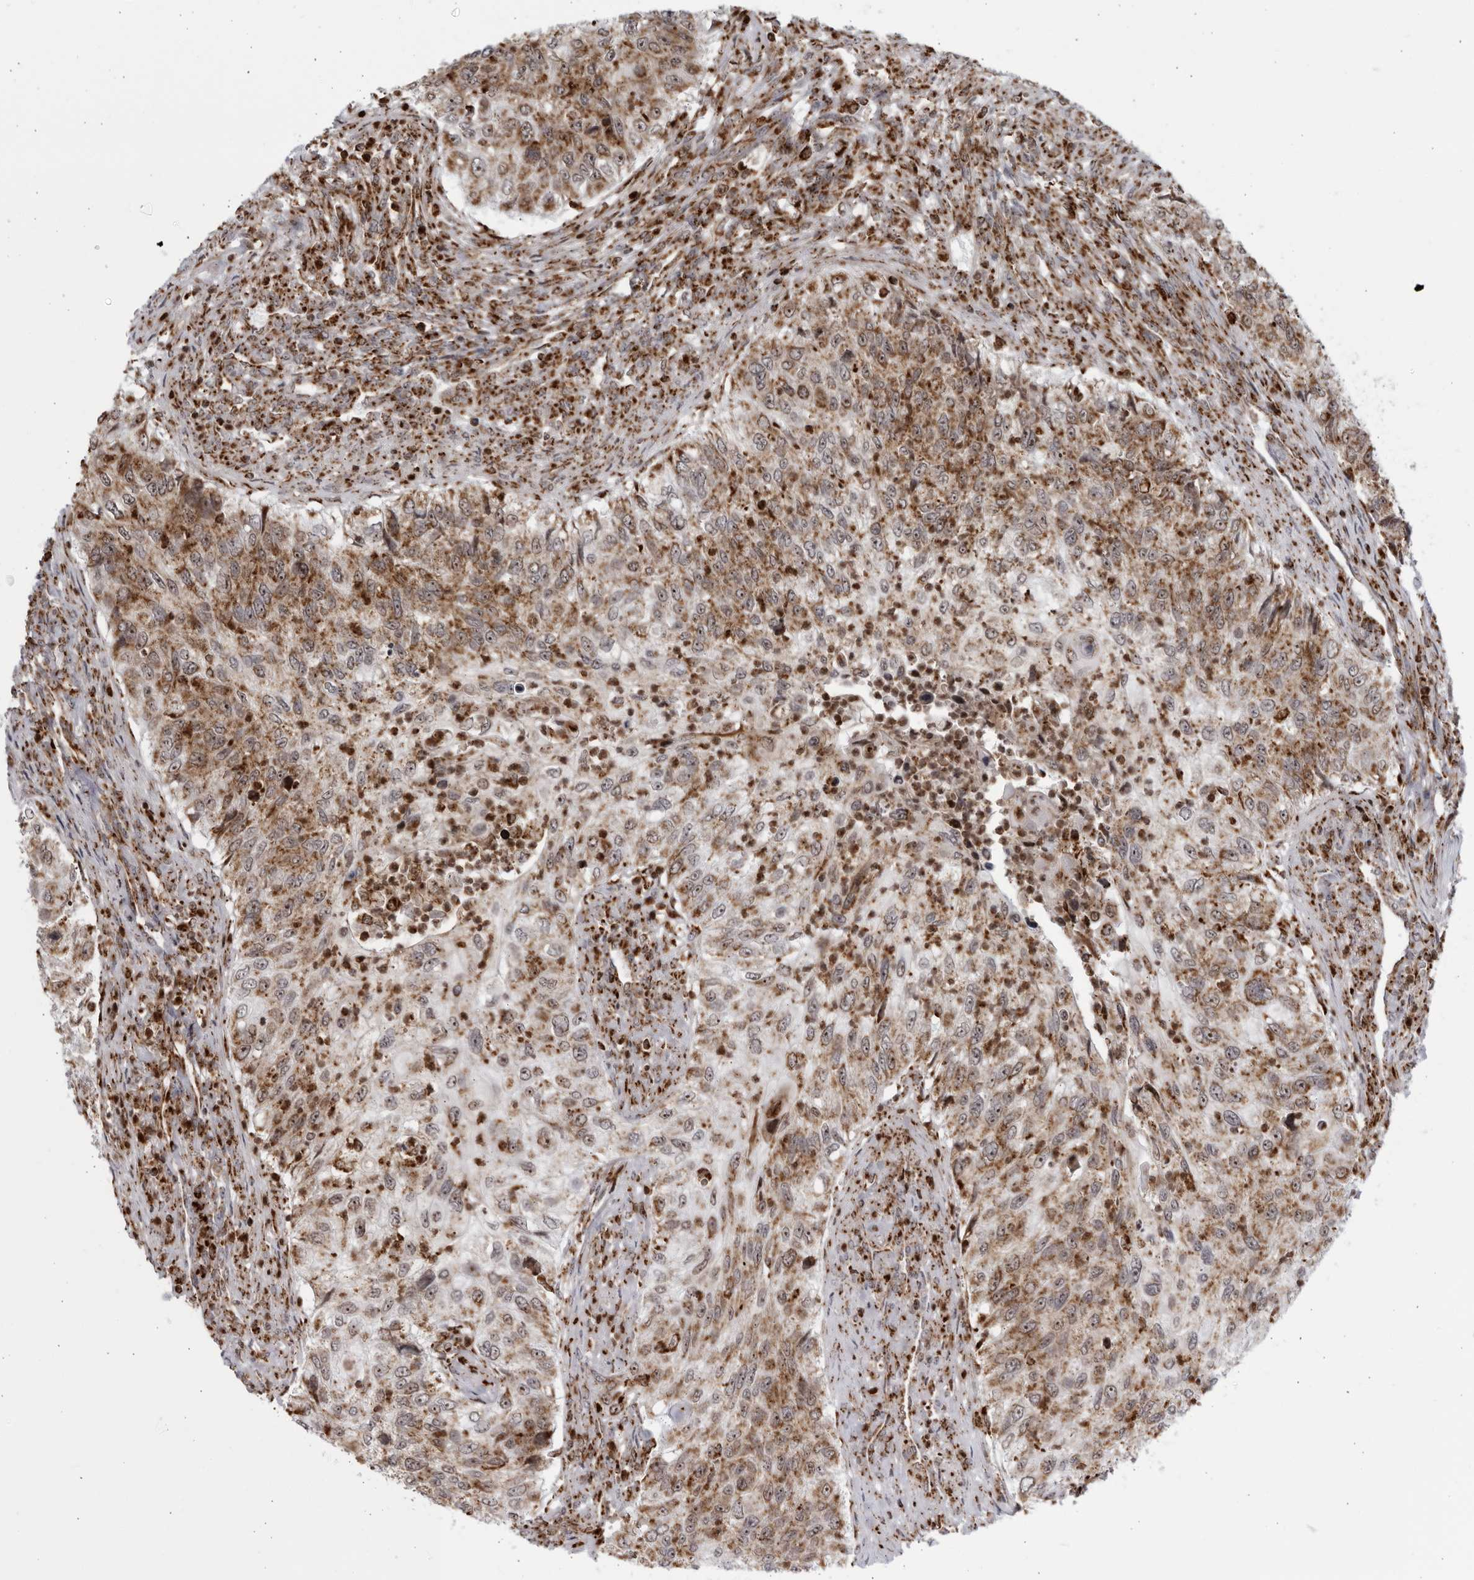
{"staining": {"intensity": "moderate", "quantity": ">75%", "location": "cytoplasmic/membranous,nuclear"}, "tissue": "urothelial cancer", "cell_type": "Tumor cells", "image_type": "cancer", "snomed": [{"axis": "morphology", "description": "Urothelial carcinoma, High grade"}, {"axis": "topography", "description": "Urinary bladder"}], "caption": "Tumor cells reveal moderate cytoplasmic/membranous and nuclear positivity in approximately >75% of cells in urothelial cancer.", "gene": "RBM34", "patient": {"sex": "female", "age": 60}}